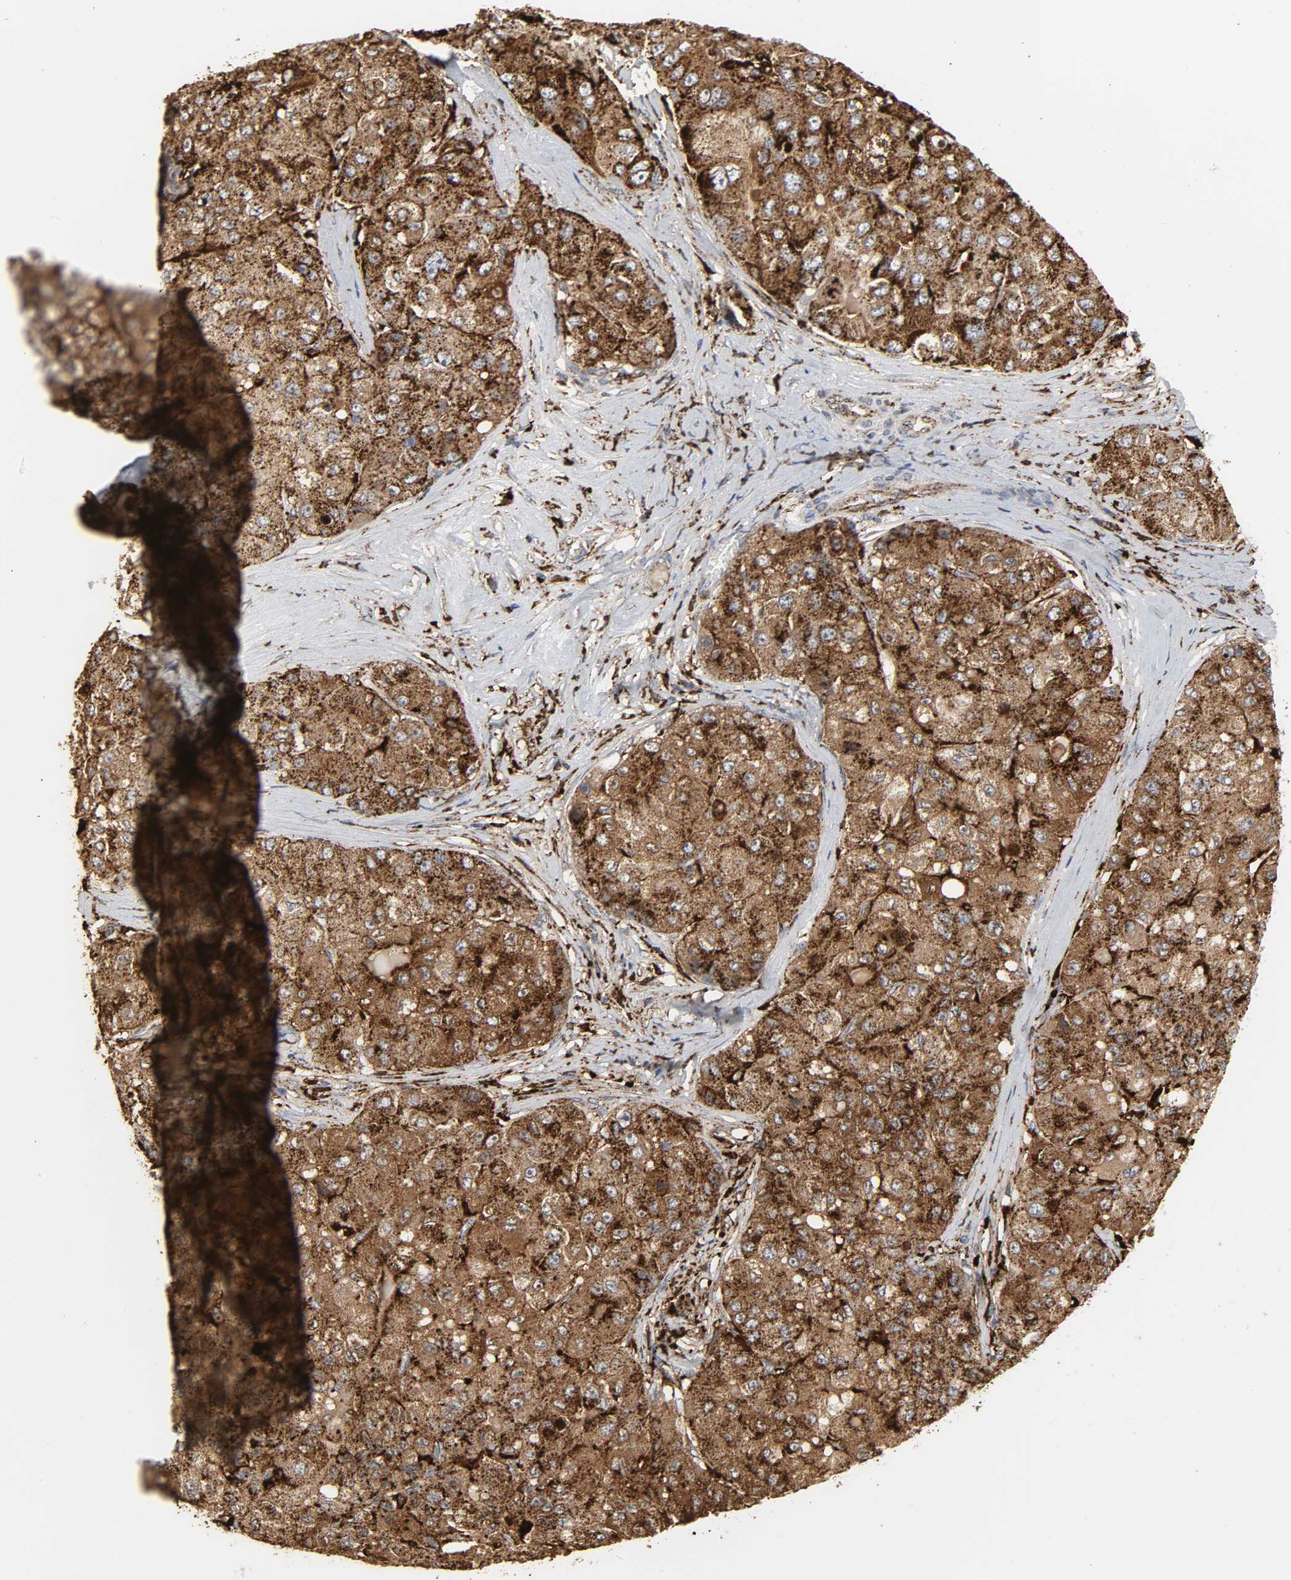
{"staining": {"intensity": "strong", "quantity": ">75%", "location": "cytoplasmic/membranous"}, "tissue": "liver cancer", "cell_type": "Tumor cells", "image_type": "cancer", "snomed": [{"axis": "morphology", "description": "Carcinoma, Hepatocellular, NOS"}, {"axis": "topography", "description": "Liver"}], "caption": "Immunohistochemical staining of hepatocellular carcinoma (liver) demonstrates high levels of strong cytoplasmic/membranous protein positivity in about >75% of tumor cells.", "gene": "PSAP", "patient": {"sex": "male", "age": 80}}